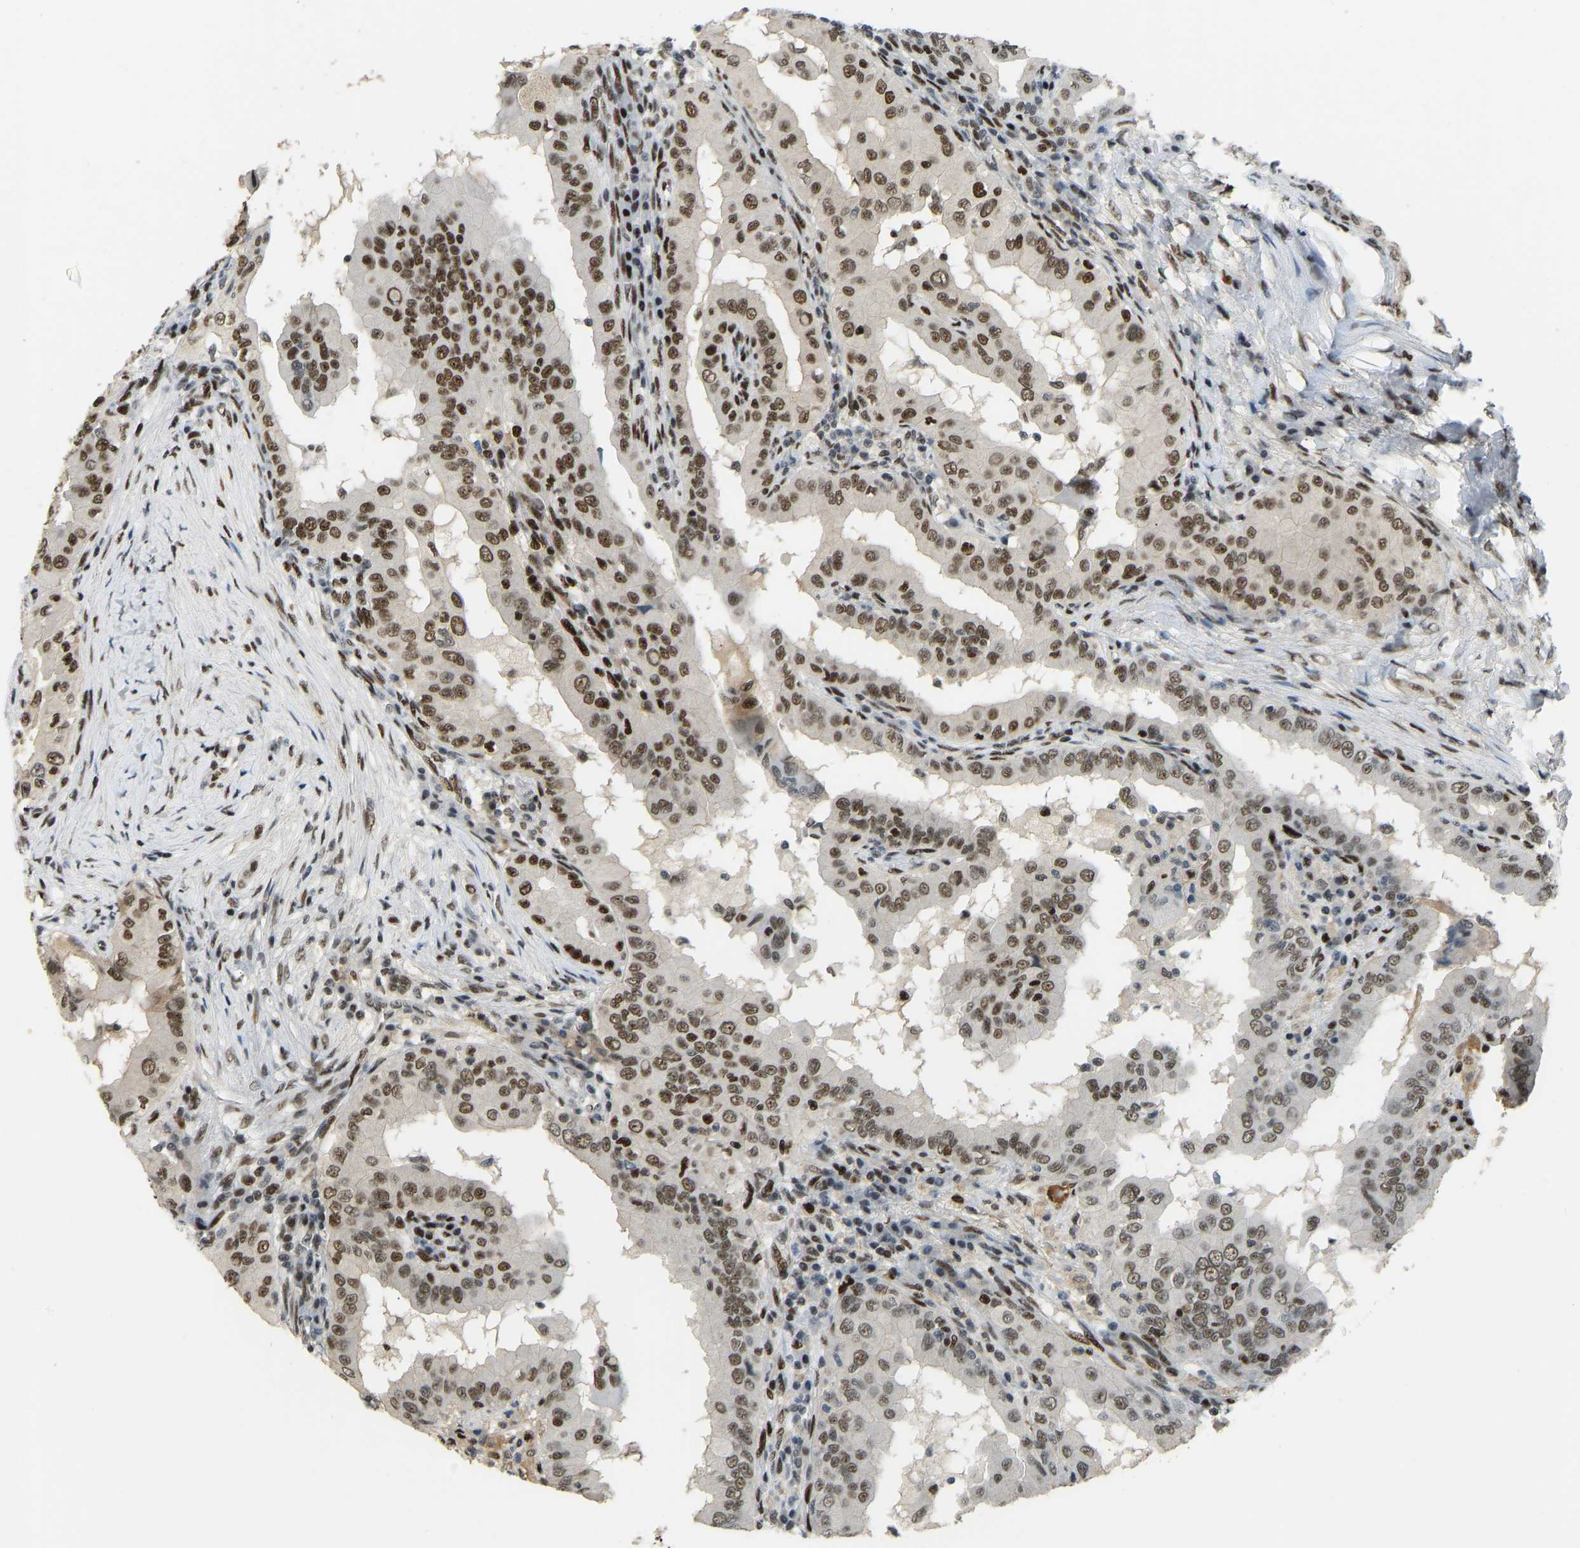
{"staining": {"intensity": "strong", "quantity": ">75%", "location": "nuclear"}, "tissue": "thyroid cancer", "cell_type": "Tumor cells", "image_type": "cancer", "snomed": [{"axis": "morphology", "description": "Papillary adenocarcinoma, NOS"}, {"axis": "topography", "description": "Thyroid gland"}], "caption": "Immunohistochemistry (IHC) histopathology image of thyroid cancer stained for a protein (brown), which reveals high levels of strong nuclear expression in approximately >75% of tumor cells.", "gene": "FOXK1", "patient": {"sex": "male", "age": 33}}